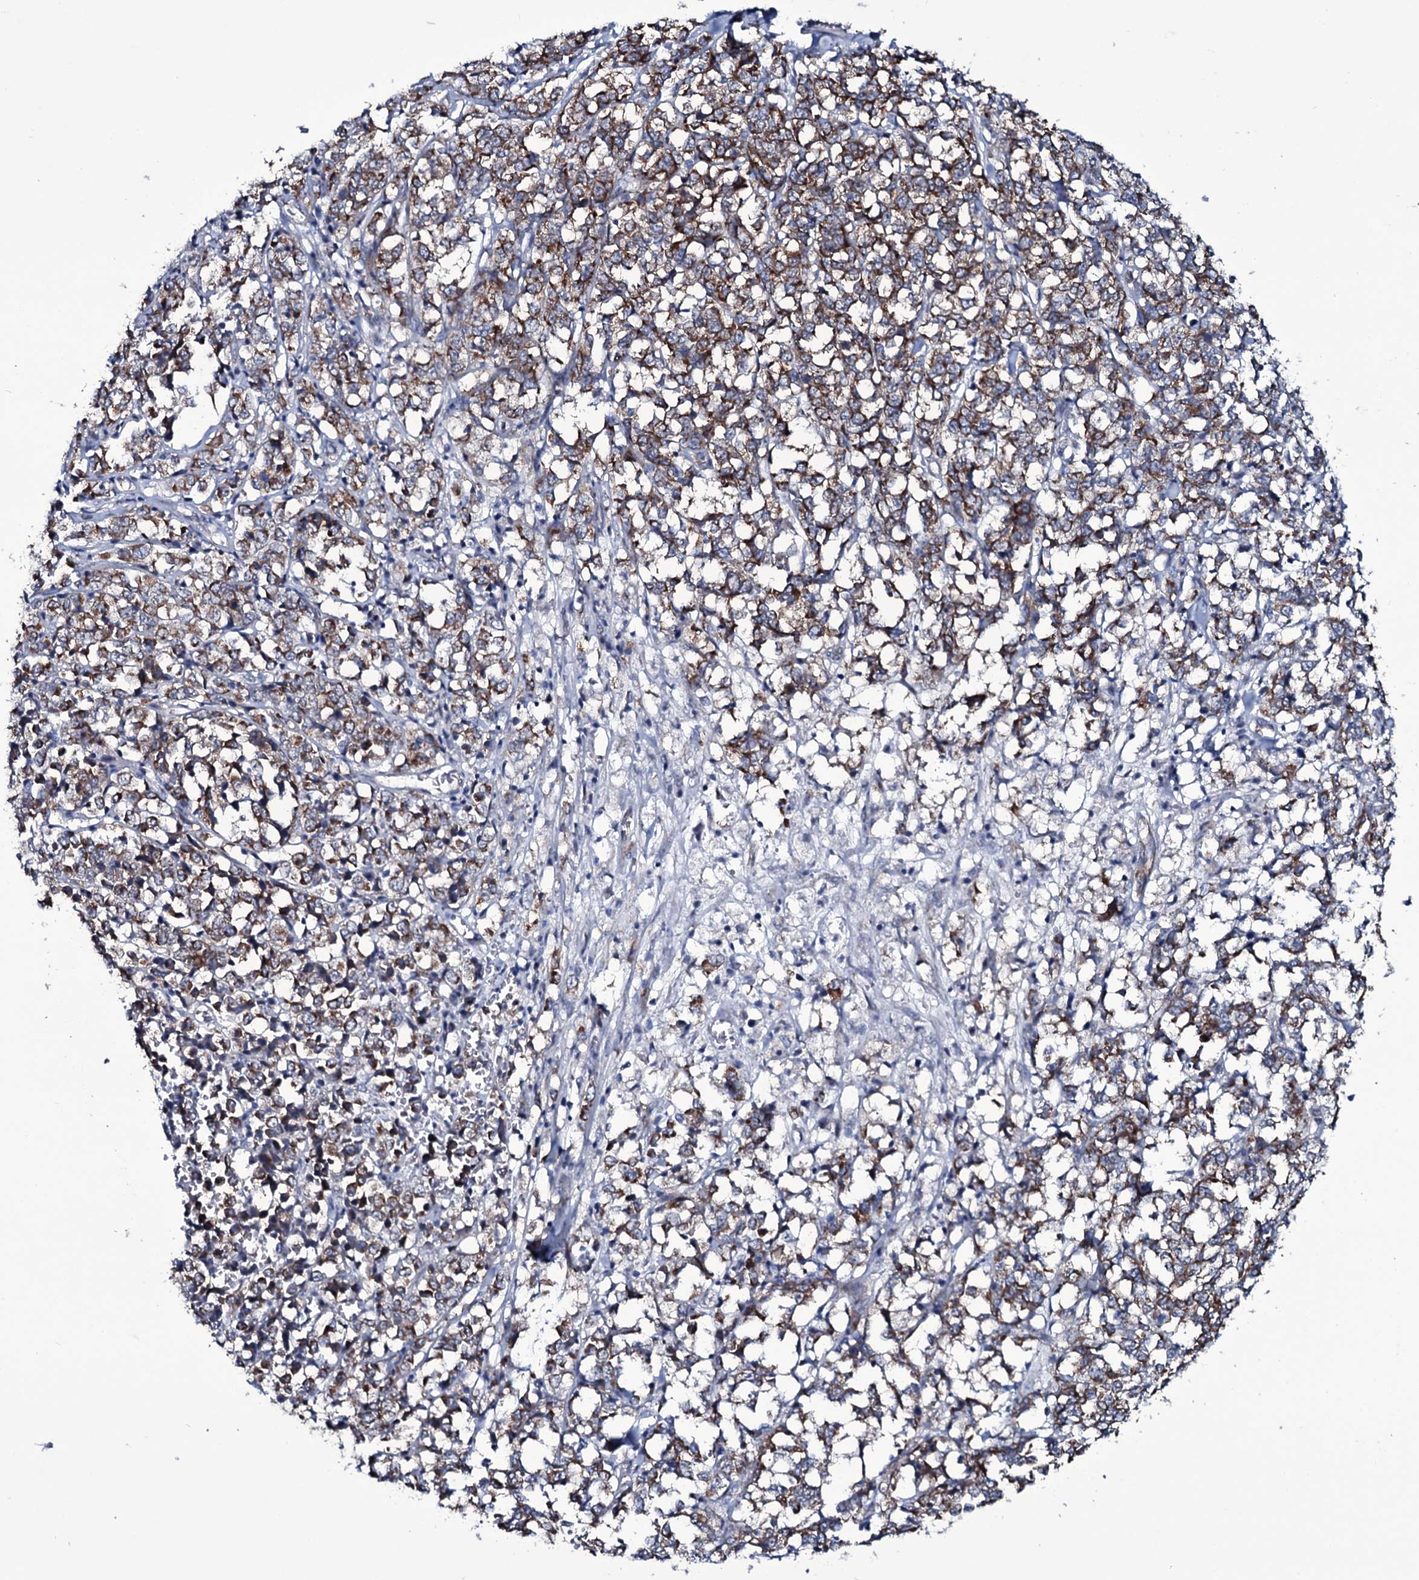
{"staining": {"intensity": "strong", "quantity": ">75%", "location": "cytoplasmic/membranous"}, "tissue": "melanoma", "cell_type": "Tumor cells", "image_type": "cancer", "snomed": [{"axis": "morphology", "description": "Malignant melanoma, NOS"}, {"axis": "topography", "description": "Skin"}], "caption": "Immunohistochemistry (IHC) (DAB) staining of melanoma reveals strong cytoplasmic/membranous protein positivity in about >75% of tumor cells.", "gene": "WIPF3", "patient": {"sex": "female", "age": 72}}